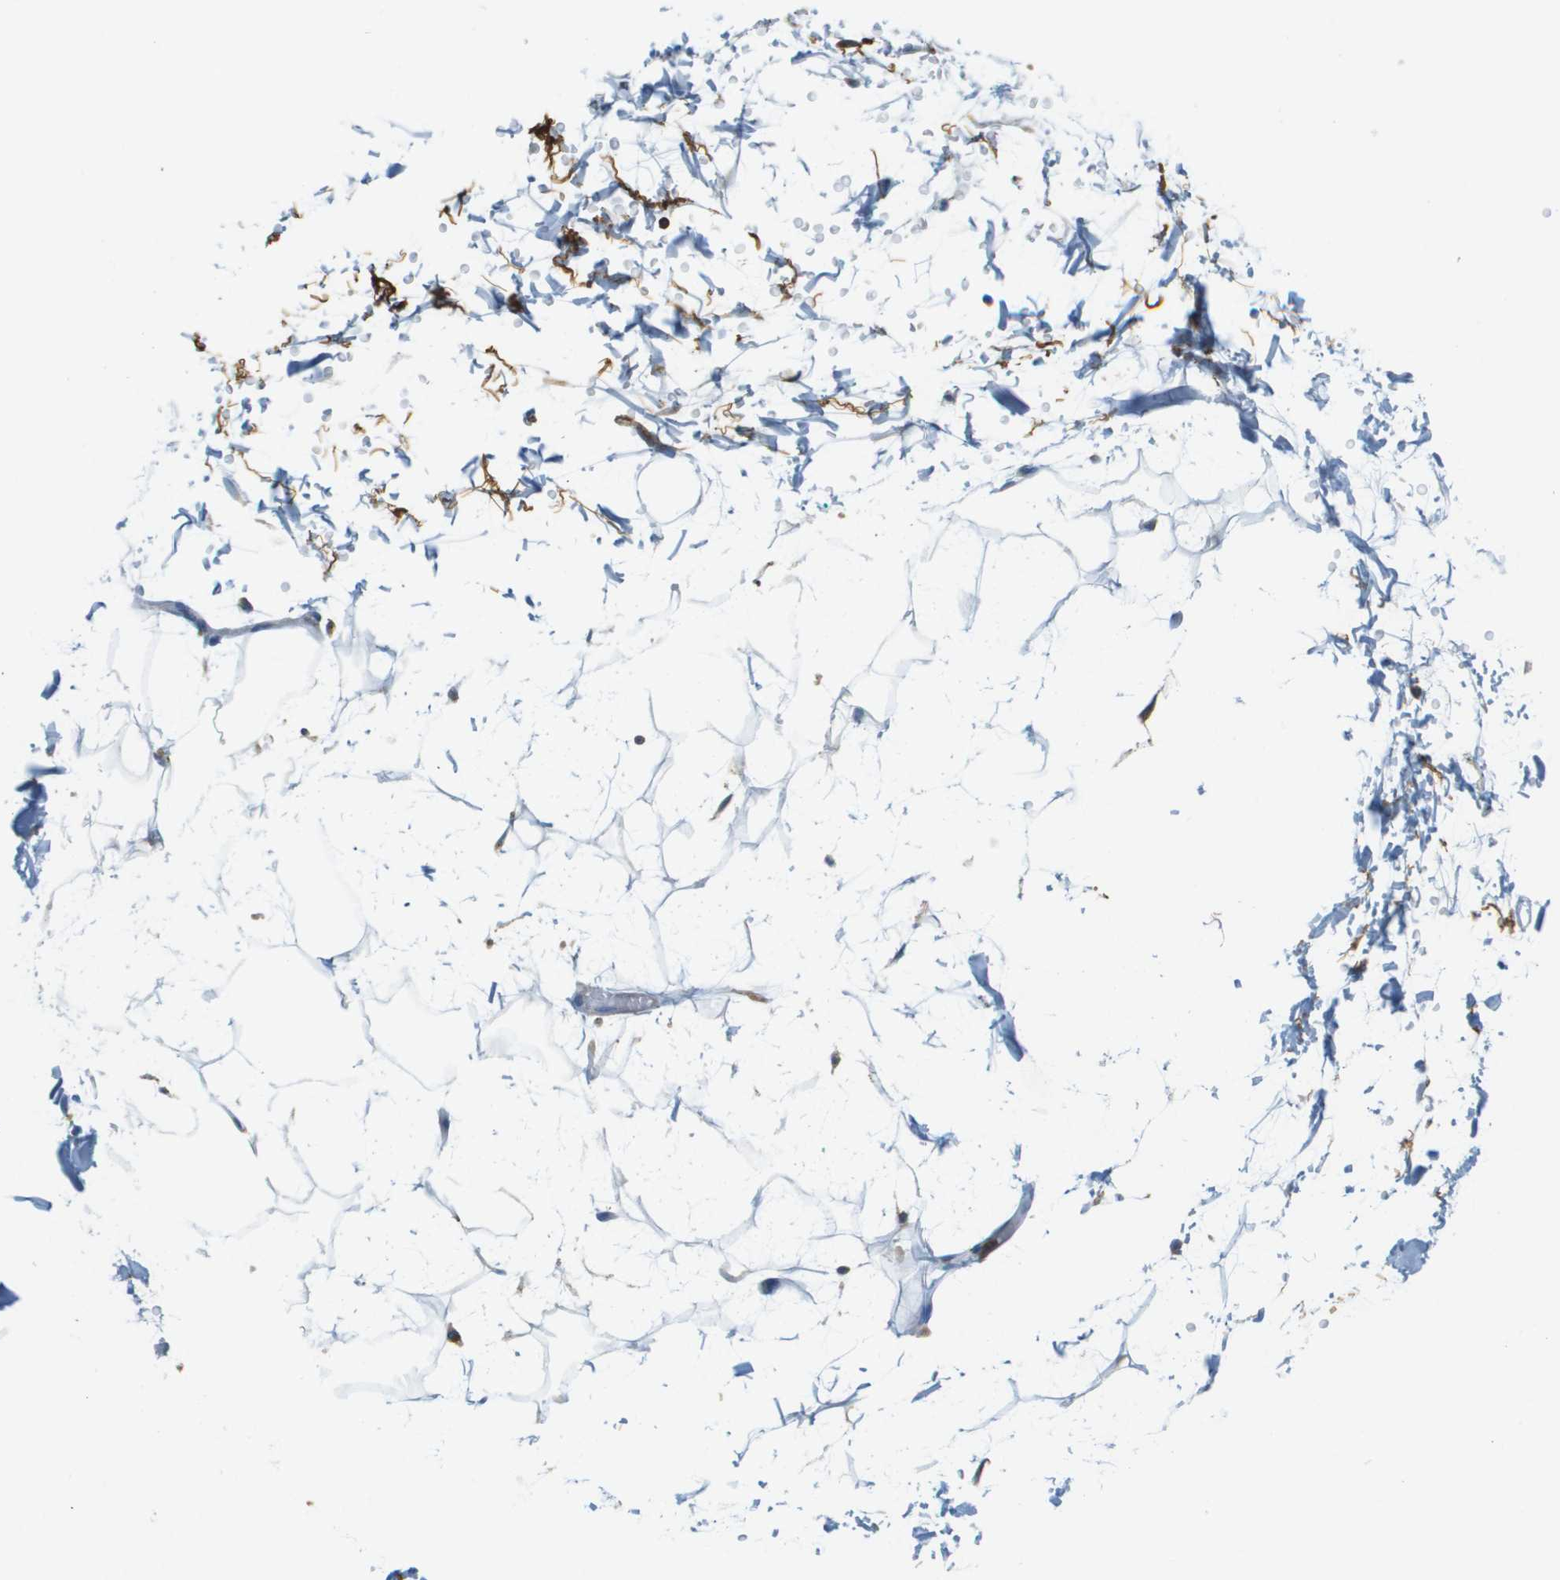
{"staining": {"intensity": "negative", "quantity": "none", "location": "none"}, "tissue": "adipose tissue", "cell_type": "Adipocytes", "image_type": "normal", "snomed": [{"axis": "morphology", "description": "Normal tissue, NOS"}, {"axis": "topography", "description": "Soft tissue"}], "caption": "A high-resolution histopathology image shows IHC staining of normal adipose tissue, which exhibits no significant staining in adipocytes.", "gene": "PLBD2", "patient": {"sex": "male", "age": 72}}